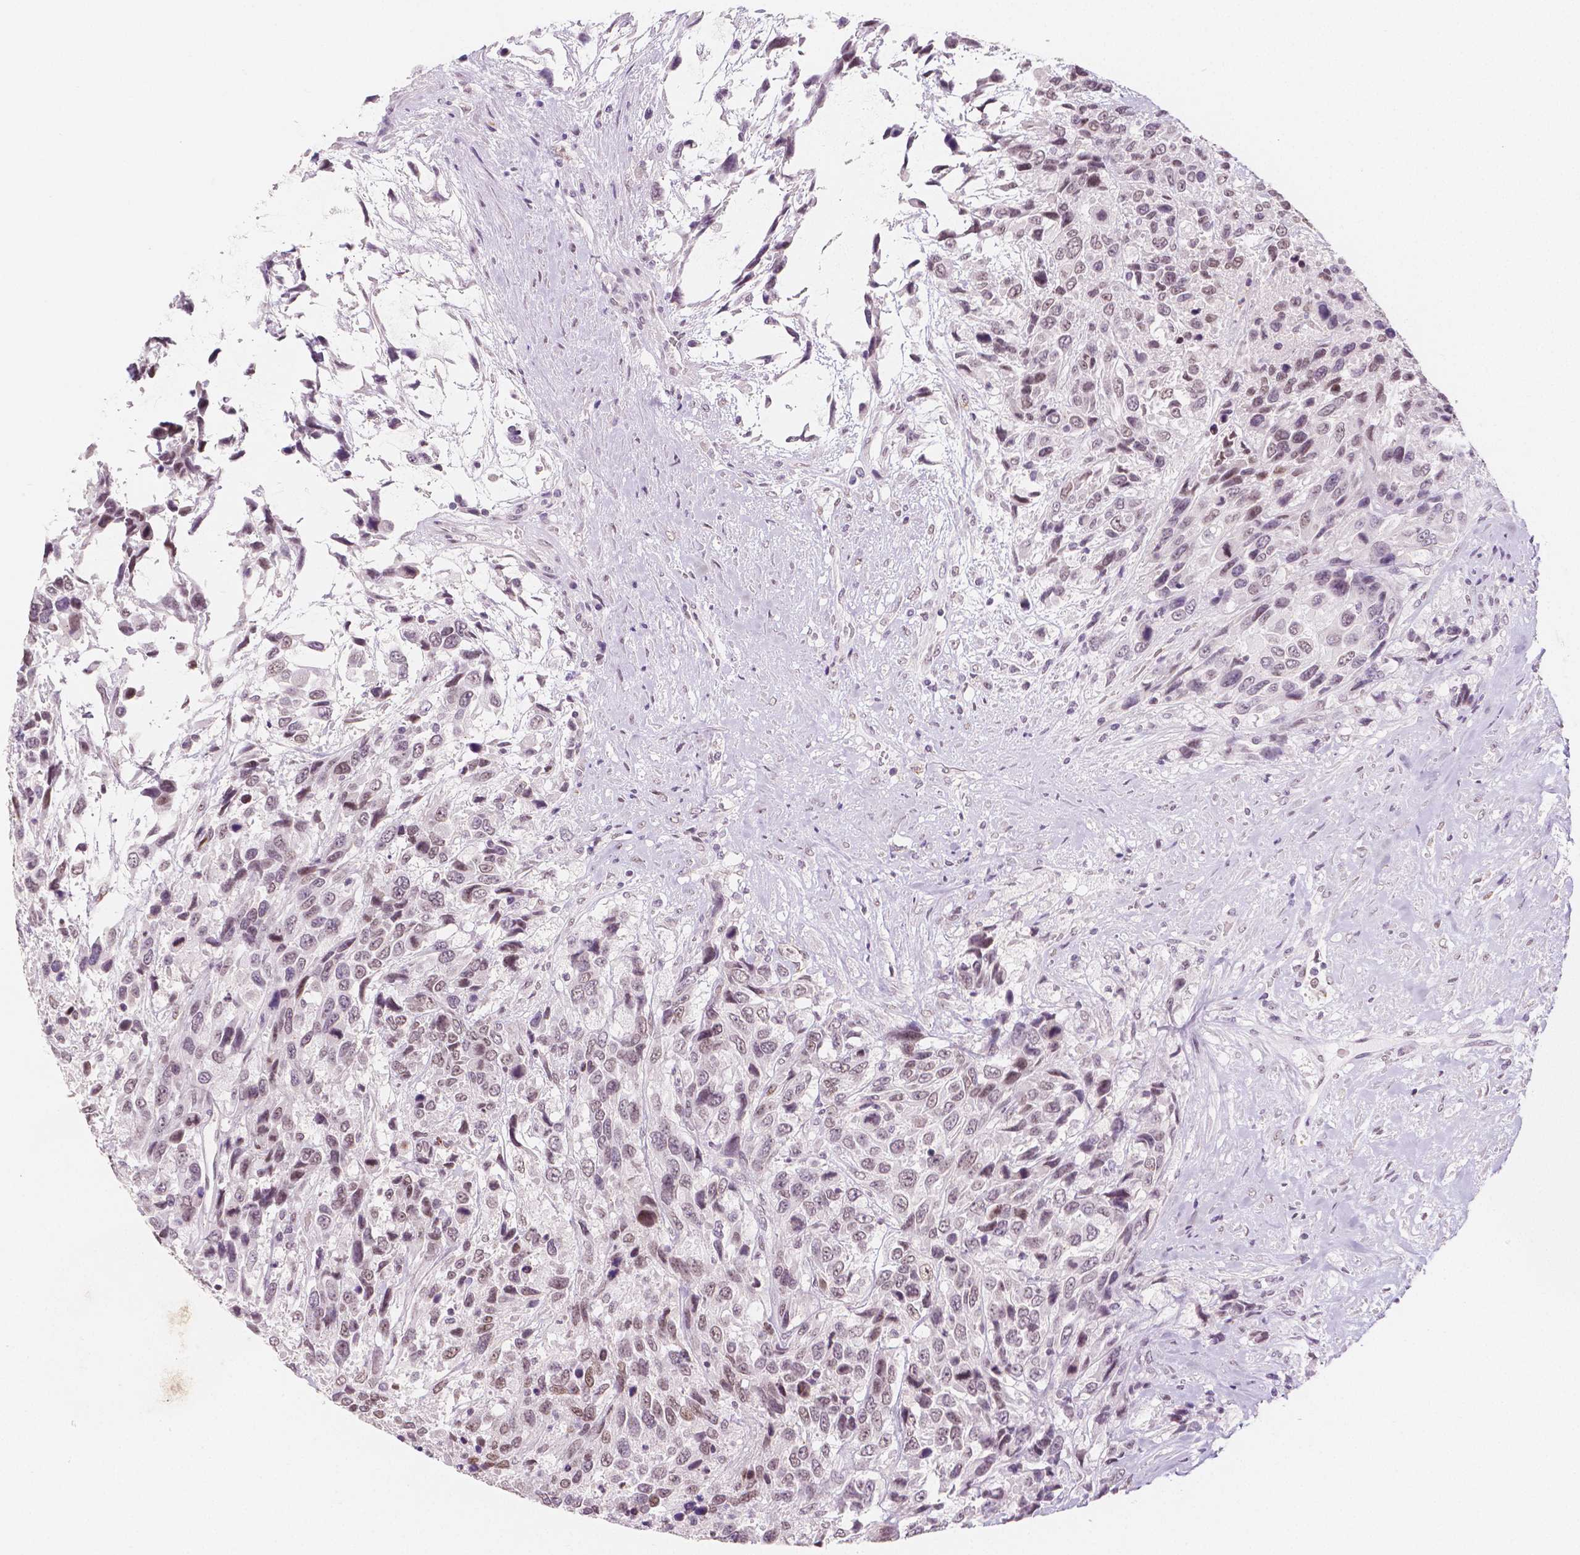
{"staining": {"intensity": "weak", "quantity": "25%-75%", "location": "nuclear"}, "tissue": "urothelial cancer", "cell_type": "Tumor cells", "image_type": "cancer", "snomed": [{"axis": "morphology", "description": "Urothelial carcinoma, High grade"}, {"axis": "topography", "description": "Urinary bladder"}], "caption": "This histopathology image displays high-grade urothelial carcinoma stained with IHC to label a protein in brown. The nuclear of tumor cells show weak positivity for the protein. Nuclei are counter-stained blue.", "gene": "KDM5B", "patient": {"sex": "female", "age": 70}}